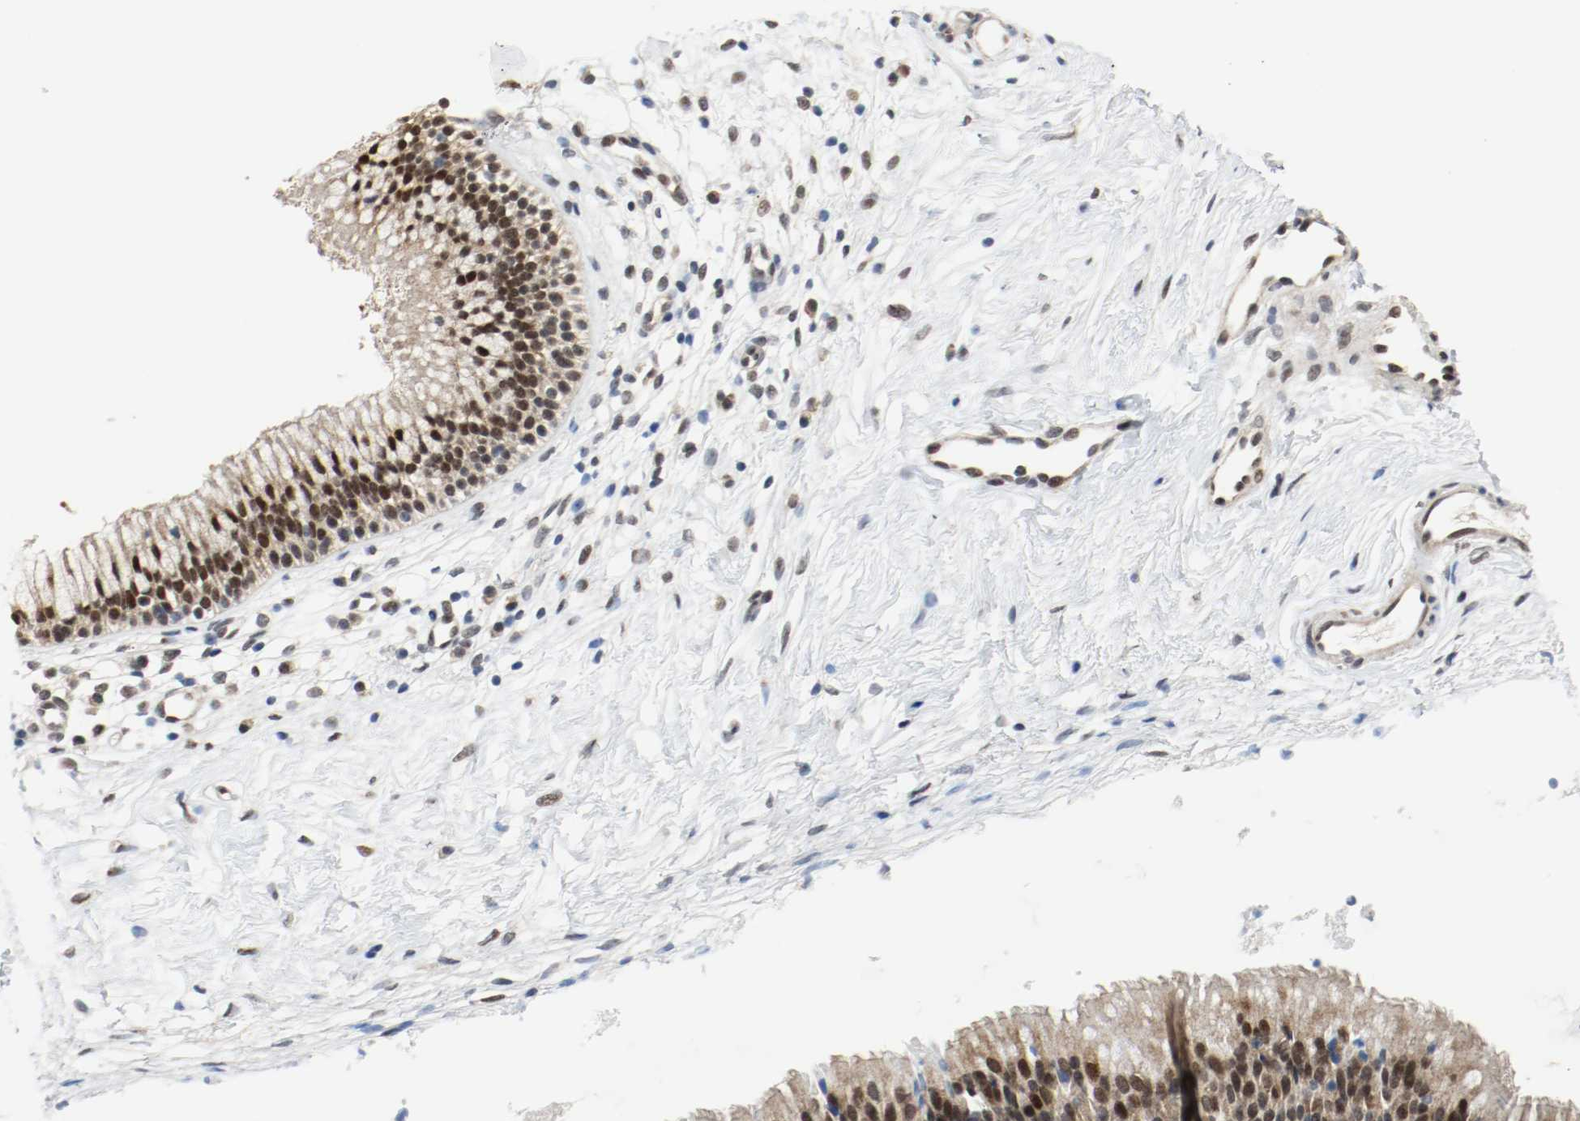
{"staining": {"intensity": "moderate", "quantity": ">75%", "location": "cytoplasmic/membranous,nuclear"}, "tissue": "nasopharynx", "cell_type": "Respiratory epithelial cells", "image_type": "normal", "snomed": [{"axis": "morphology", "description": "Normal tissue, NOS"}, {"axis": "topography", "description": "Nasopharynx"}], "caption": "A brown stain labels moderate cytoplasmic/membranous,nuclear staining of a protein in respiratory epithelial cells of benign nasopharynx. The staining is performed using DAB (3,3'-diaminobenzidine) brown chromogen to label protein expression. The nuclei are counter-stained blue using hematoxylin.", "gene": "PPME1", "patient": {"sex": "male", "age": 21}}